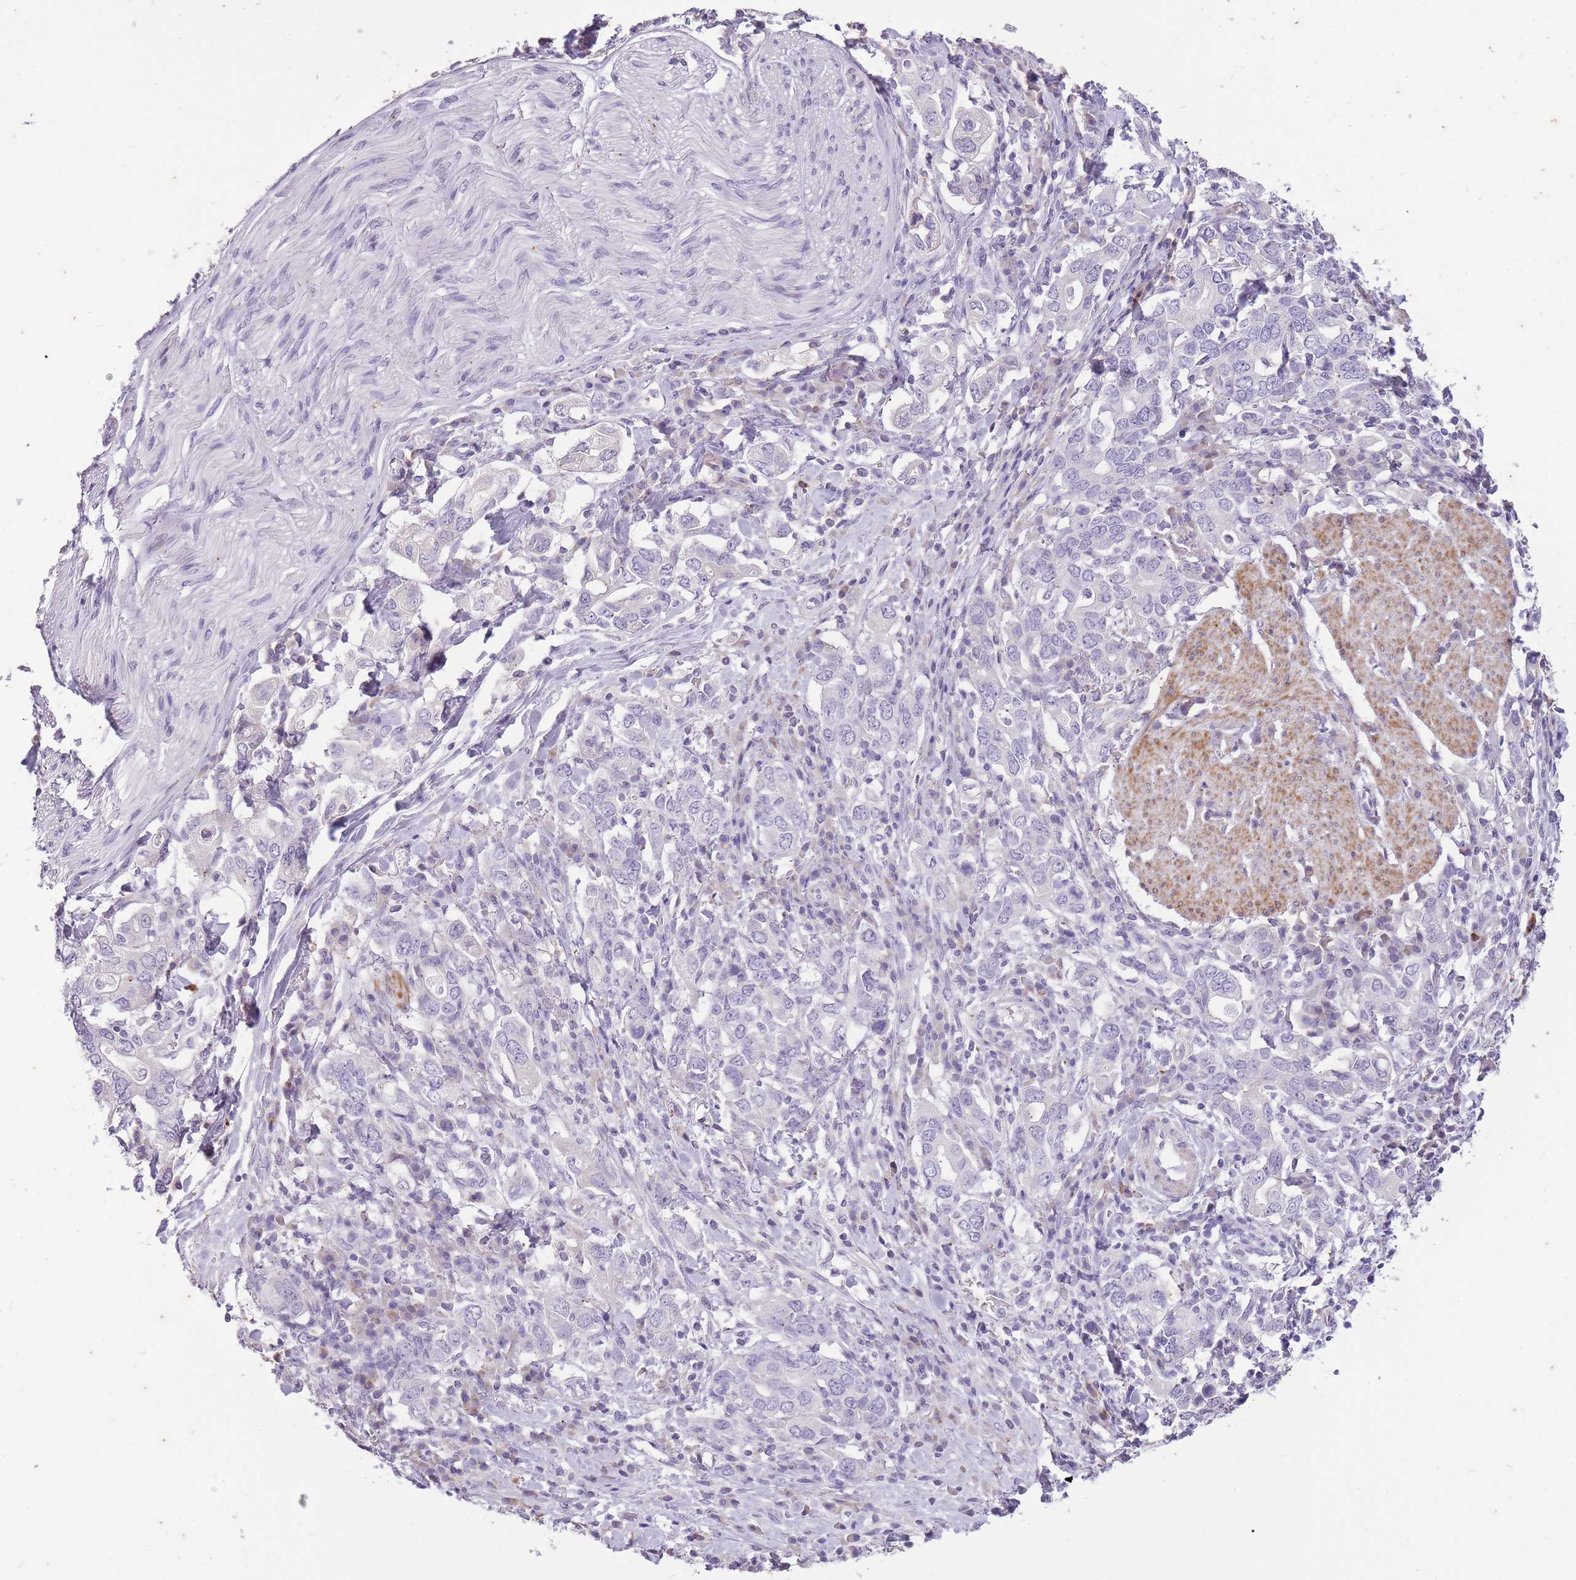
{"staining": {"intensity": "negative", "quantity": "none", "location": "none"}, "tissue": "stomach cancer", "cell_type": "Tumor cells", "image_type": "cancer", "snomed": [{"axis": "morphology", "description": "Adenocarcinoma, NOS"}, {"axis": "topography", "description": "Stomach, upper"}, {"axis": "topography", "description": "Stomach"}], "caption": "Immunohistochemical staining of human stomach cancer shows no significant staining in tumor cells.", "gene": "CNTNAP3", "patient": {"sex": "male", "age": 62}}